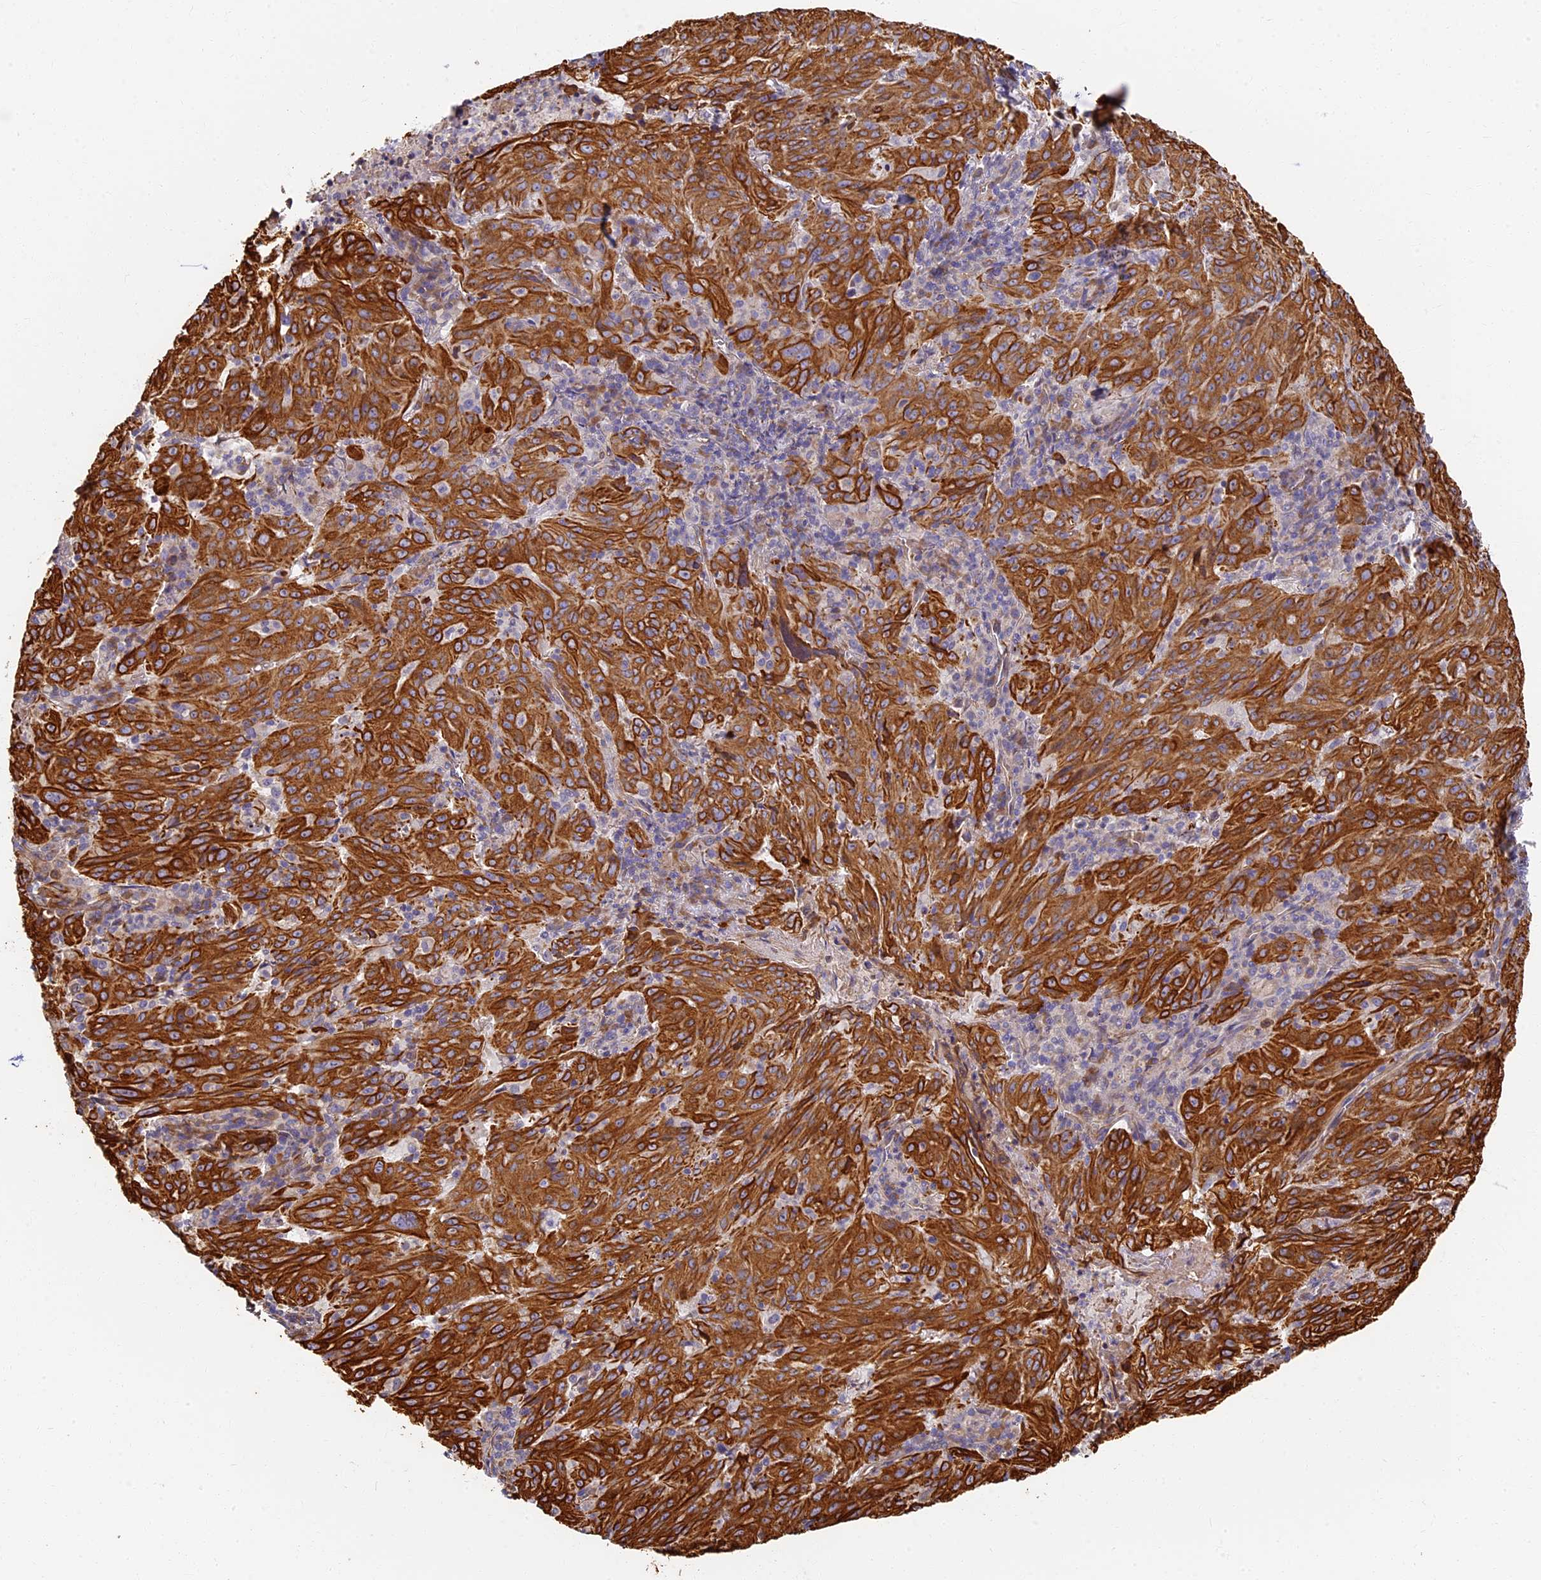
{"staining": {"intensity": "strong", "quantity": ">75%", "location": "cytoplasmic/membranous"}, "tissue": "pancreatic cancer", "cell_type": "Tumor cells", "image_type": "cancer", "snomed": [{"axis": "morphology", "description": "Adenocarcinoma, NOS"}, {"axis": "topography", "description": "Pancreas"}], "caption": "Protein staining displays strong cytoplasmic/membranous positivity in approximately >75% of tumor cells in pancreatic cancer. The staining is performed using DAB brown chromogen to label protein expression. The nuclei are counter-stained blue using hematoxylin.", "gene": "LRRC57", "patient": {"sex": "male", "age": 63}}